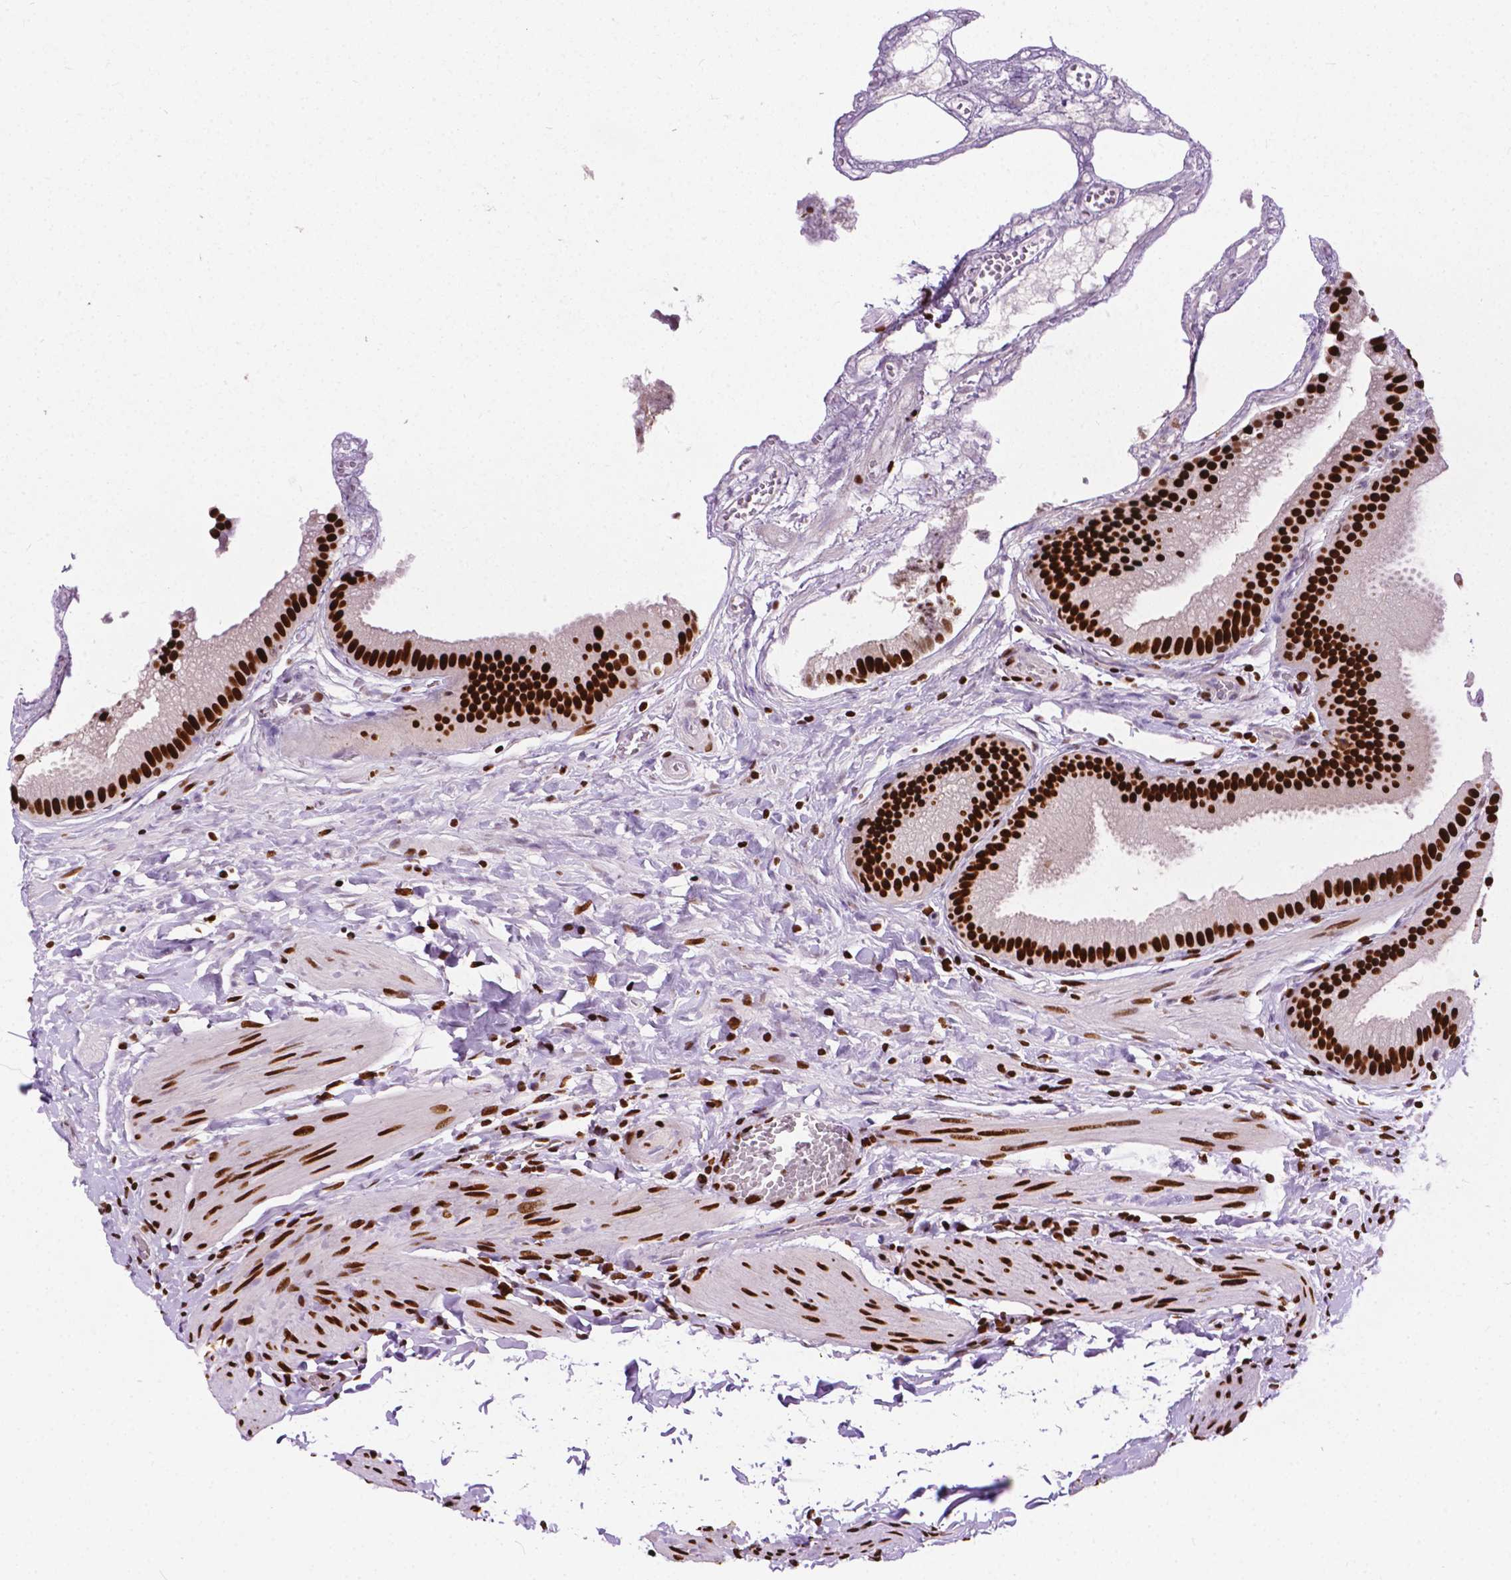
{"staining": {"intensity": "strong", "quantity": ">75%", "location": "nuclear"}, "tissue": "gallbladder", "cell_type": "Glandular cells", "image_type": "normal", "snomed": [{"axis": "morphology", "description": "Normal tissue, NOS"}, {"axis": "topography", "description": "Gallbladder"}], "caption": "Immunohistochemistry (DAB) staining of benign gallbladder reveals strong nuclear protein positivity in about >75% of glandular cells.", "gene": "SMIM5", "patient": {"sex": "female", "age": 63}}